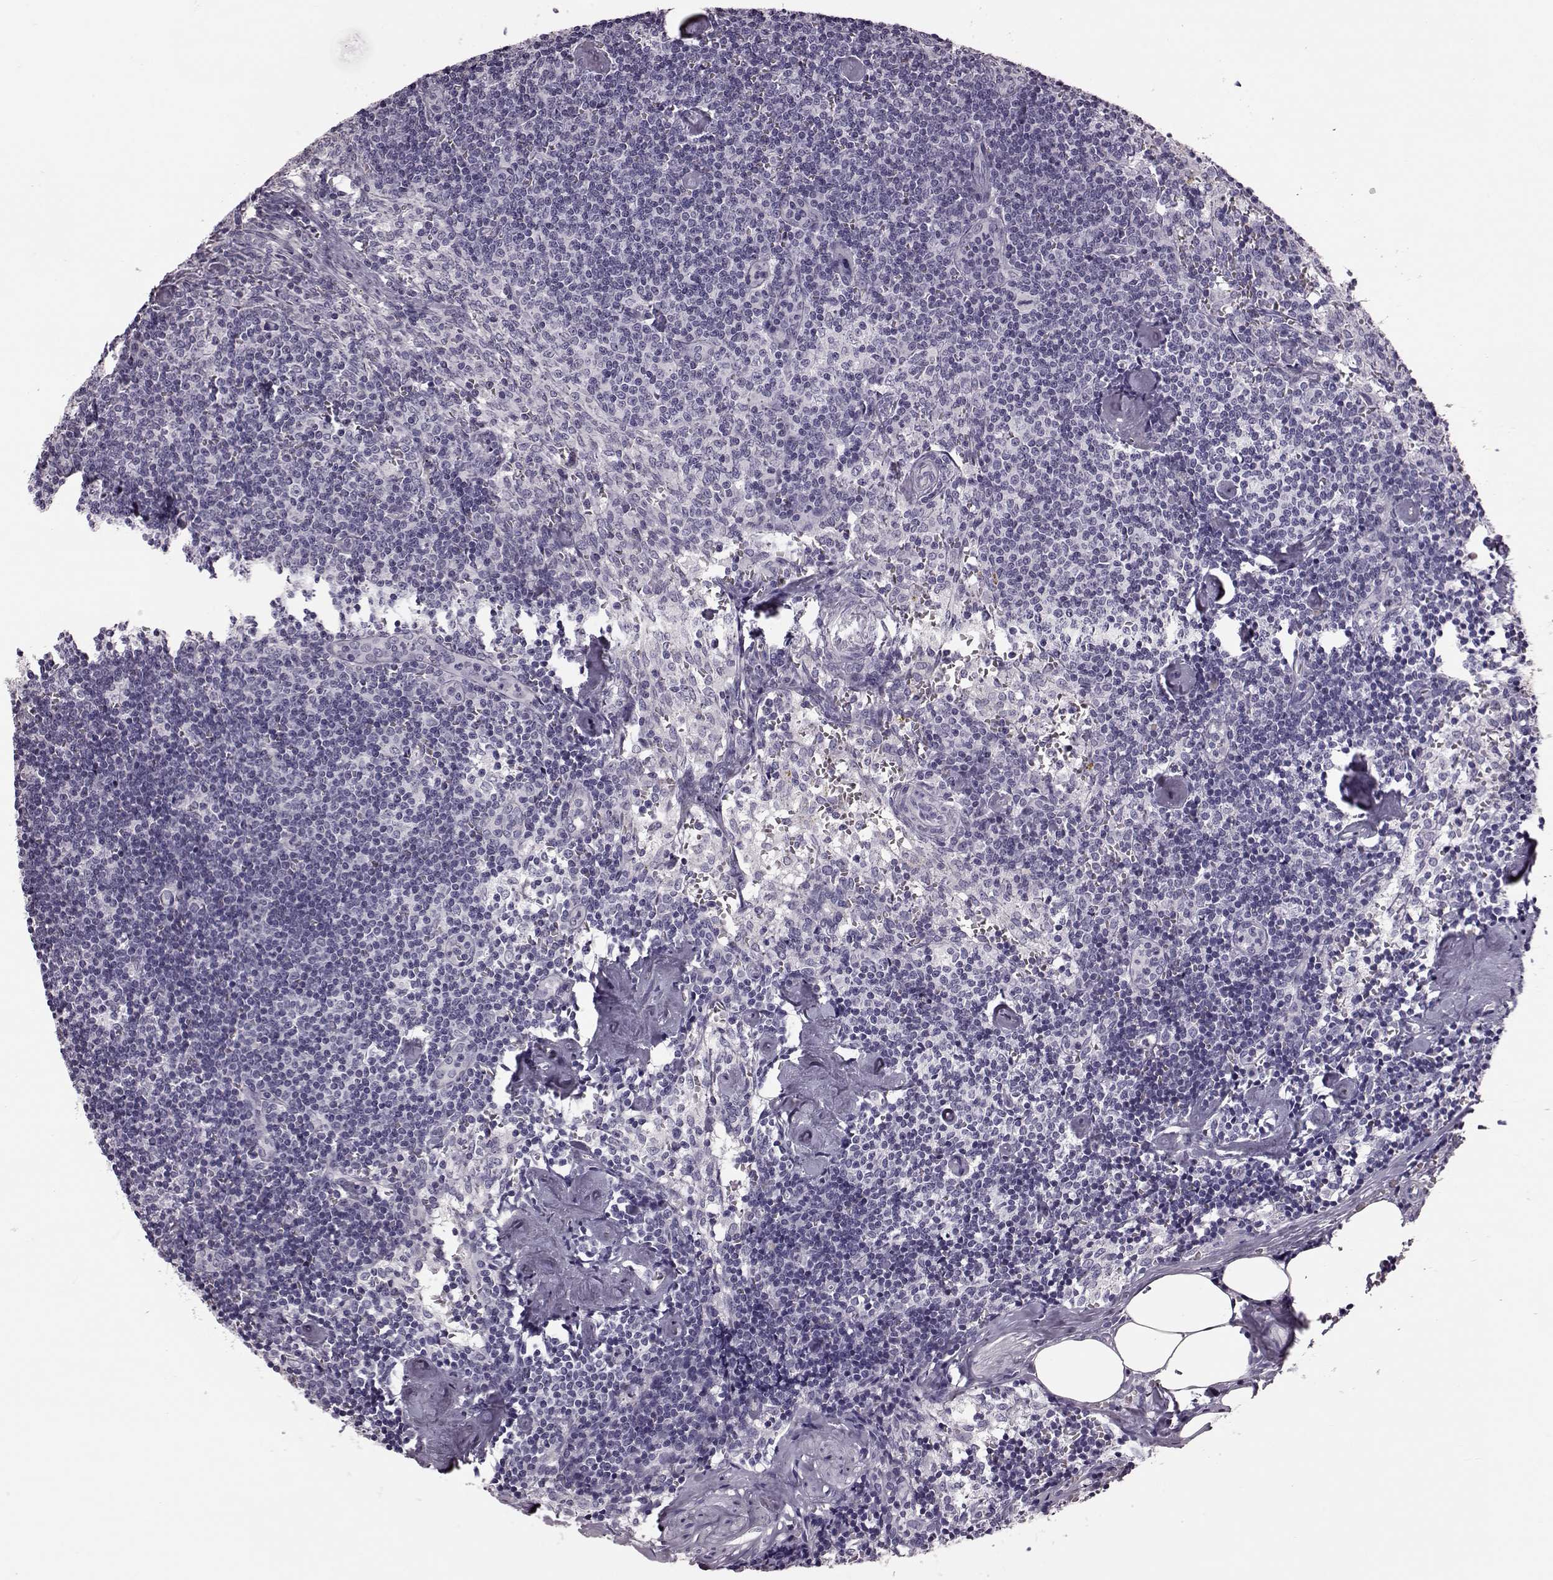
{"staining": {"intensity": "negative", "quantity": "none", "location": "none"}, "tissue": "lymph node", "cell_type": "Germinal center cells", "image_type": "normal", "snomed": [{"axis": "morphology", "description": "Normal tissue, NOS"}, {"axis": "topography", "description": "Lymph node"}], "caption": "Immunohistochemical staining of benign lymph node displays no significant positivity in germinal center cells. (DAB (3,3'-diaminobenzidine) immunohistochemistry (IHC), high magnification).", "gene": "RIMS2", "patient": {"sex": "female", "age": 50}}